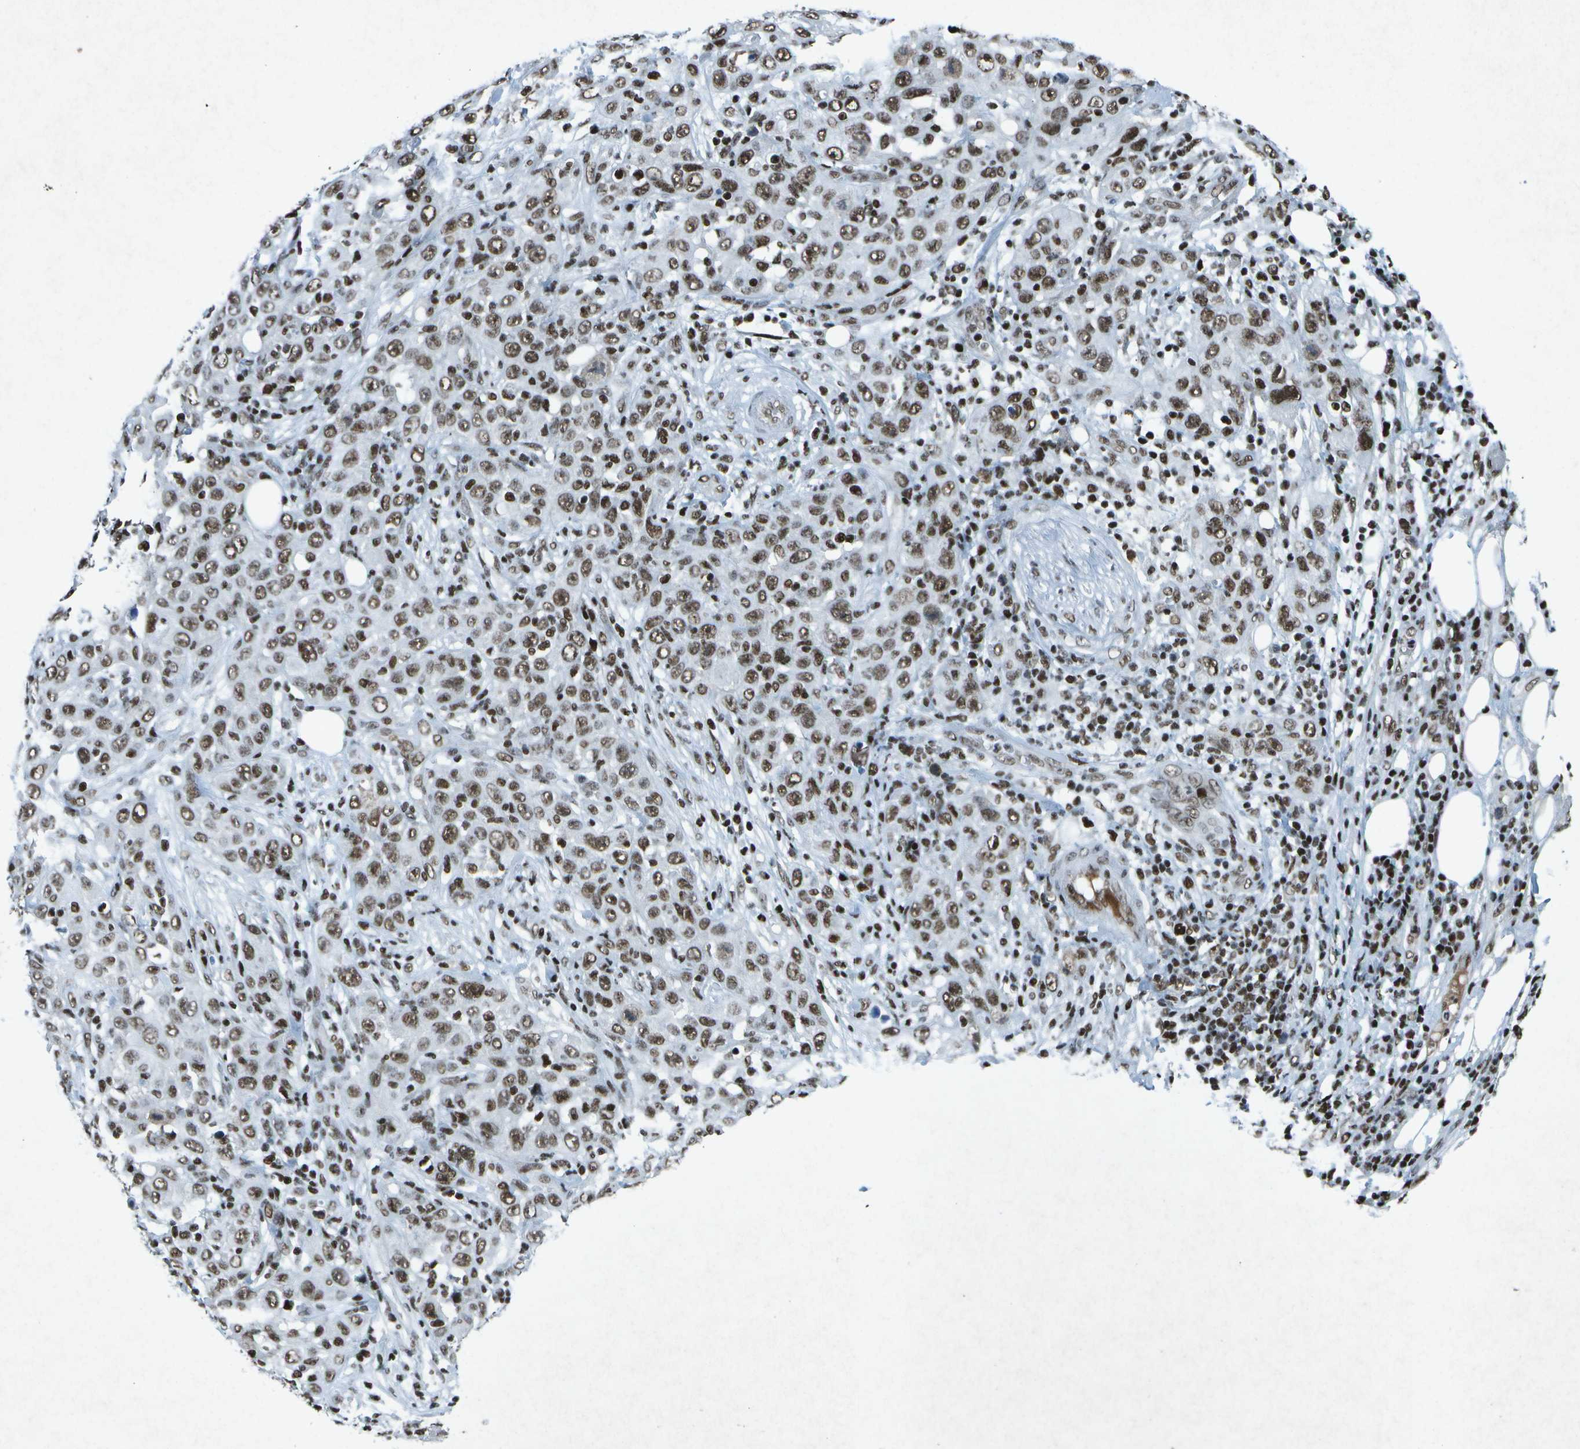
{"staining": {"intensity": "moderate", "quantity": ">75%", "location": "nuclear"}, "tissue": "skin cancer", "cell_type": "Tumor cells", "image_type": "cancer", "snomed": [{"axis": "morphology", "description": "Squamous cell carcinoma, NOS"}, {"axis": "topography", "description": "Skin"}], "caption": "High-power microscopy captured an immunohistochemistry (IHC) histopathology image of skin cancer, revealing moderate nuclear expression in about >75% of tumor cells.", "gene": "MTA2", "patient": {"sex": "female", "age": 88}}